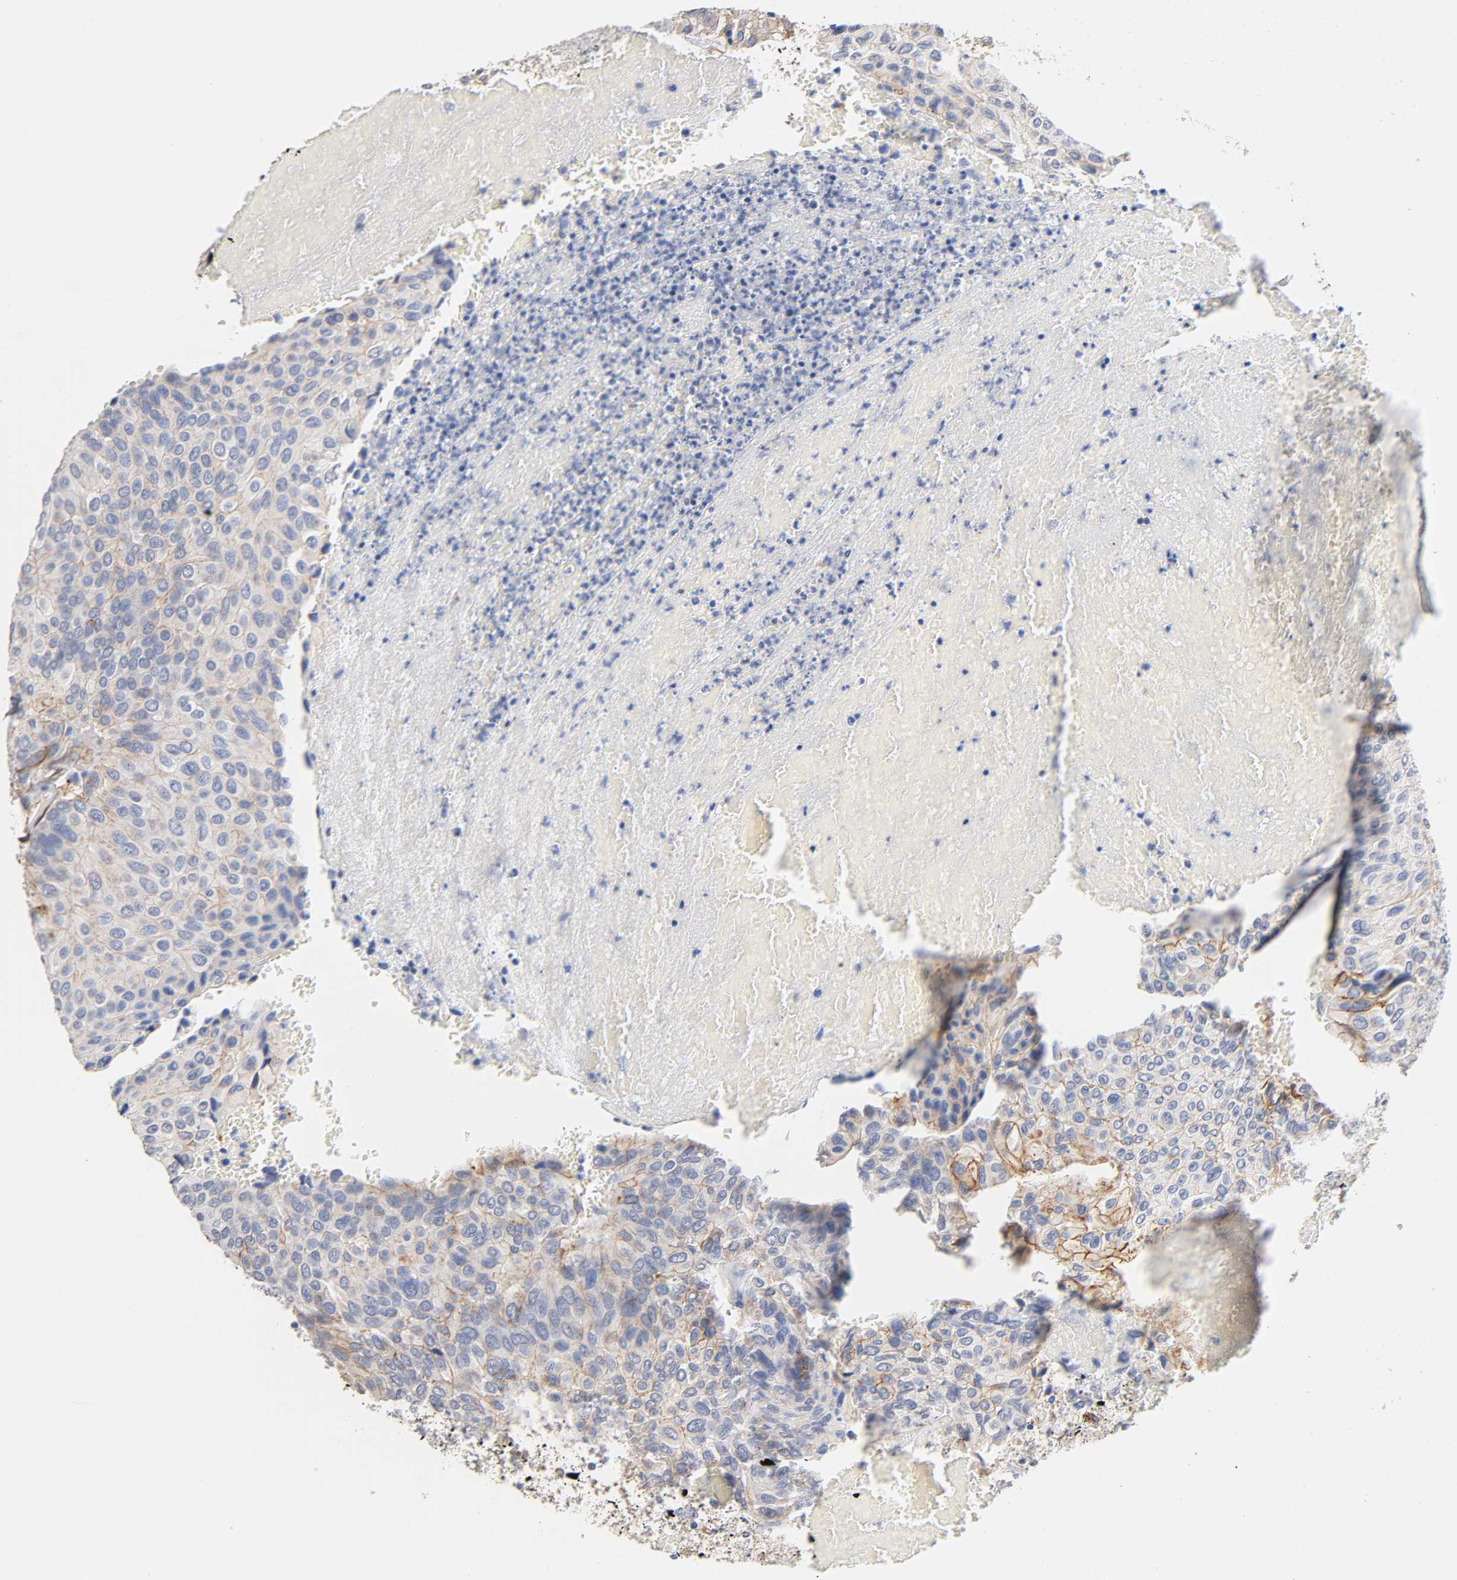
{"staining": {"intensity": "weak", "quantity": ">75%", "location": "cytoplasmic/membranous"}, "tissue": "urothelial cancer", "cell_type": "Tumor cells", "image_type": "cancer", "snomed": [{"axis": "morphology", "description": "Urothelial carcinoma, High grade"}, {"axis": "topography", "description": "Urinary bladder"}], "caption": "Urothelial cancer stained with a protein marker demonstrates weak staining in tumor cells.", "gene": "SPTAN1", "patient": {"sex": "male", "age": 66}}